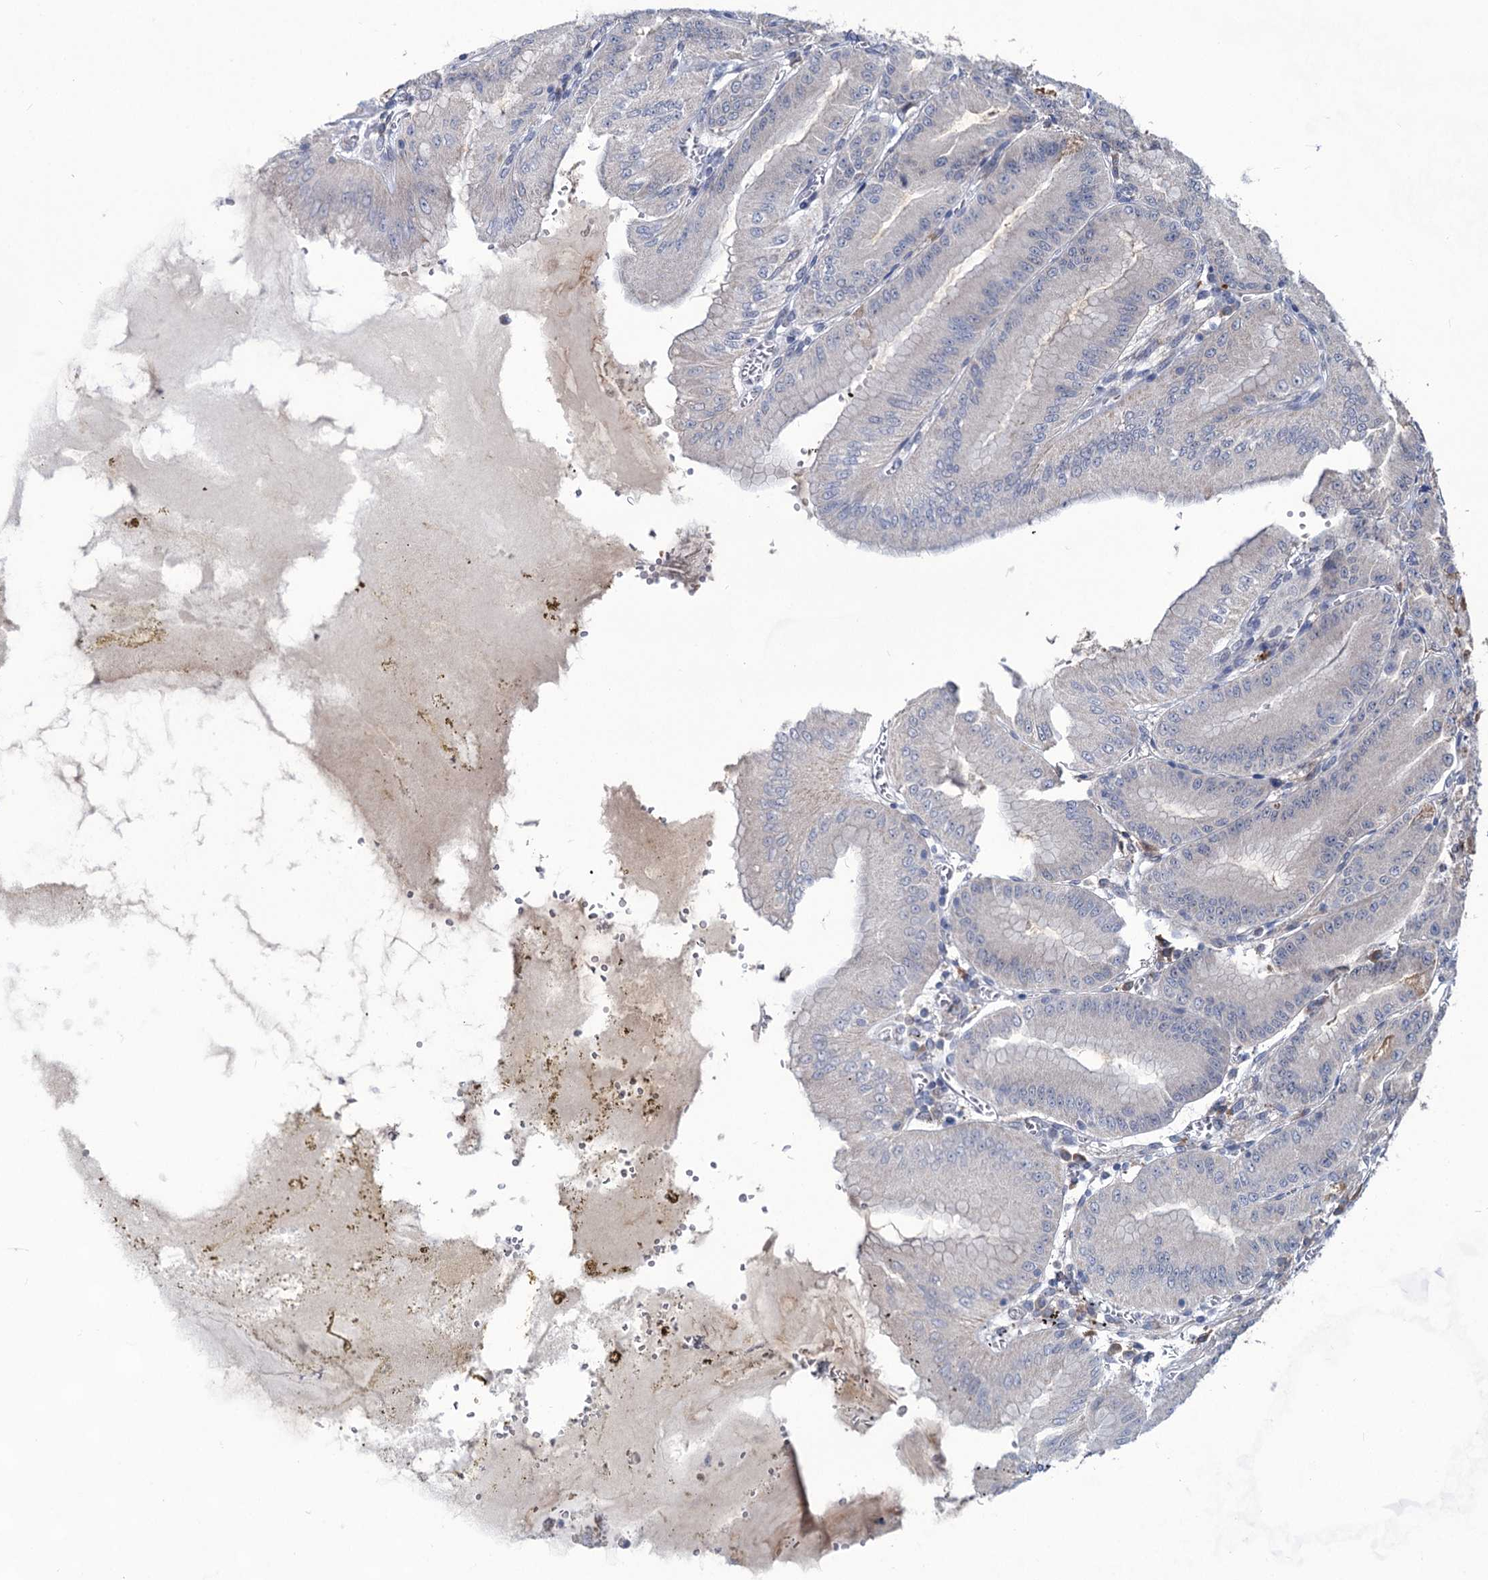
{"staining": {"intensity": "moderate", "quantity": "25%-75%", "location": "cytoplasmic/membranous"}, "tissue": "stomach", "cell_type": "Glandular cells", "image_type": "normal", "snomed": [{"axis": "morphology", "description": "Normal tissue, NOS"}, {"axis": "topography", "description": "Stomach, upper"}, {"axis": "topography", "description": "Stomach, lower"}], "caption": "IHC image of normal human stomach stained for a protein (brown), which exhibits medium levels of moderate cytoplasmic/membranous expression in about 25%-75% of glandular cells.", "gene": "TTC17", "patient": {"sex": "male", "age": 71}}